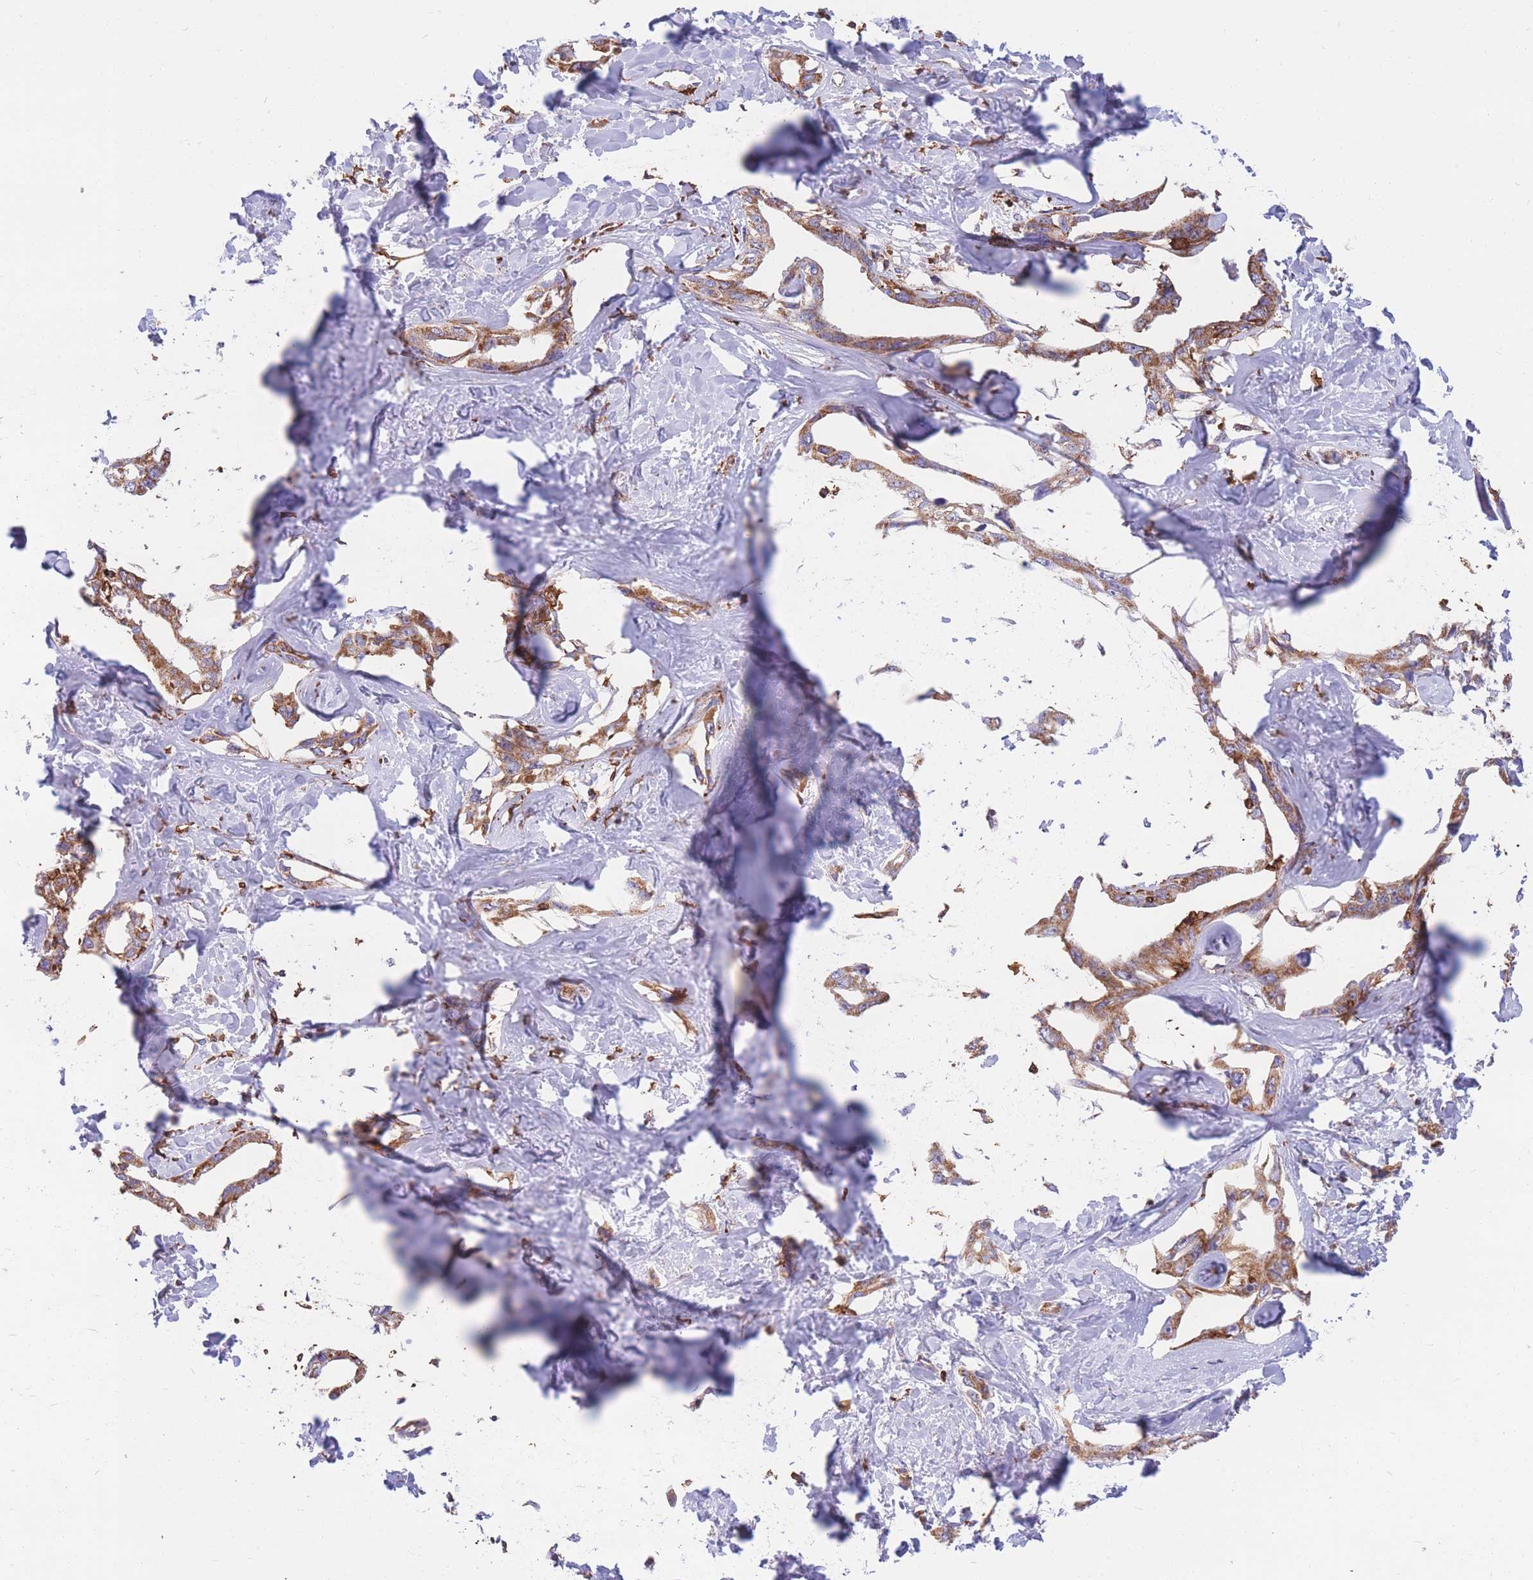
{"staining": {"intensity": "moderate", "quantity": ">75%", "location": "cytoplasmic/membranous"}, "tissue": "liver cancer", "cell_type": "Tumor cells", "image_type": "cancer", "snomed": [{"axis": "morphology", "description": "Cholangiocarcinoma"}, {"axis": "topography", "description": "Liver"}], "caption": "Brown immunohistochemical staining in human liver cholangiocarcinoma reveals moderate cytoplasmic/membranous staining in about >75% of tumor cells.", "gene": "MRPL54", "patient": {"sex": "male", "age": 59}}